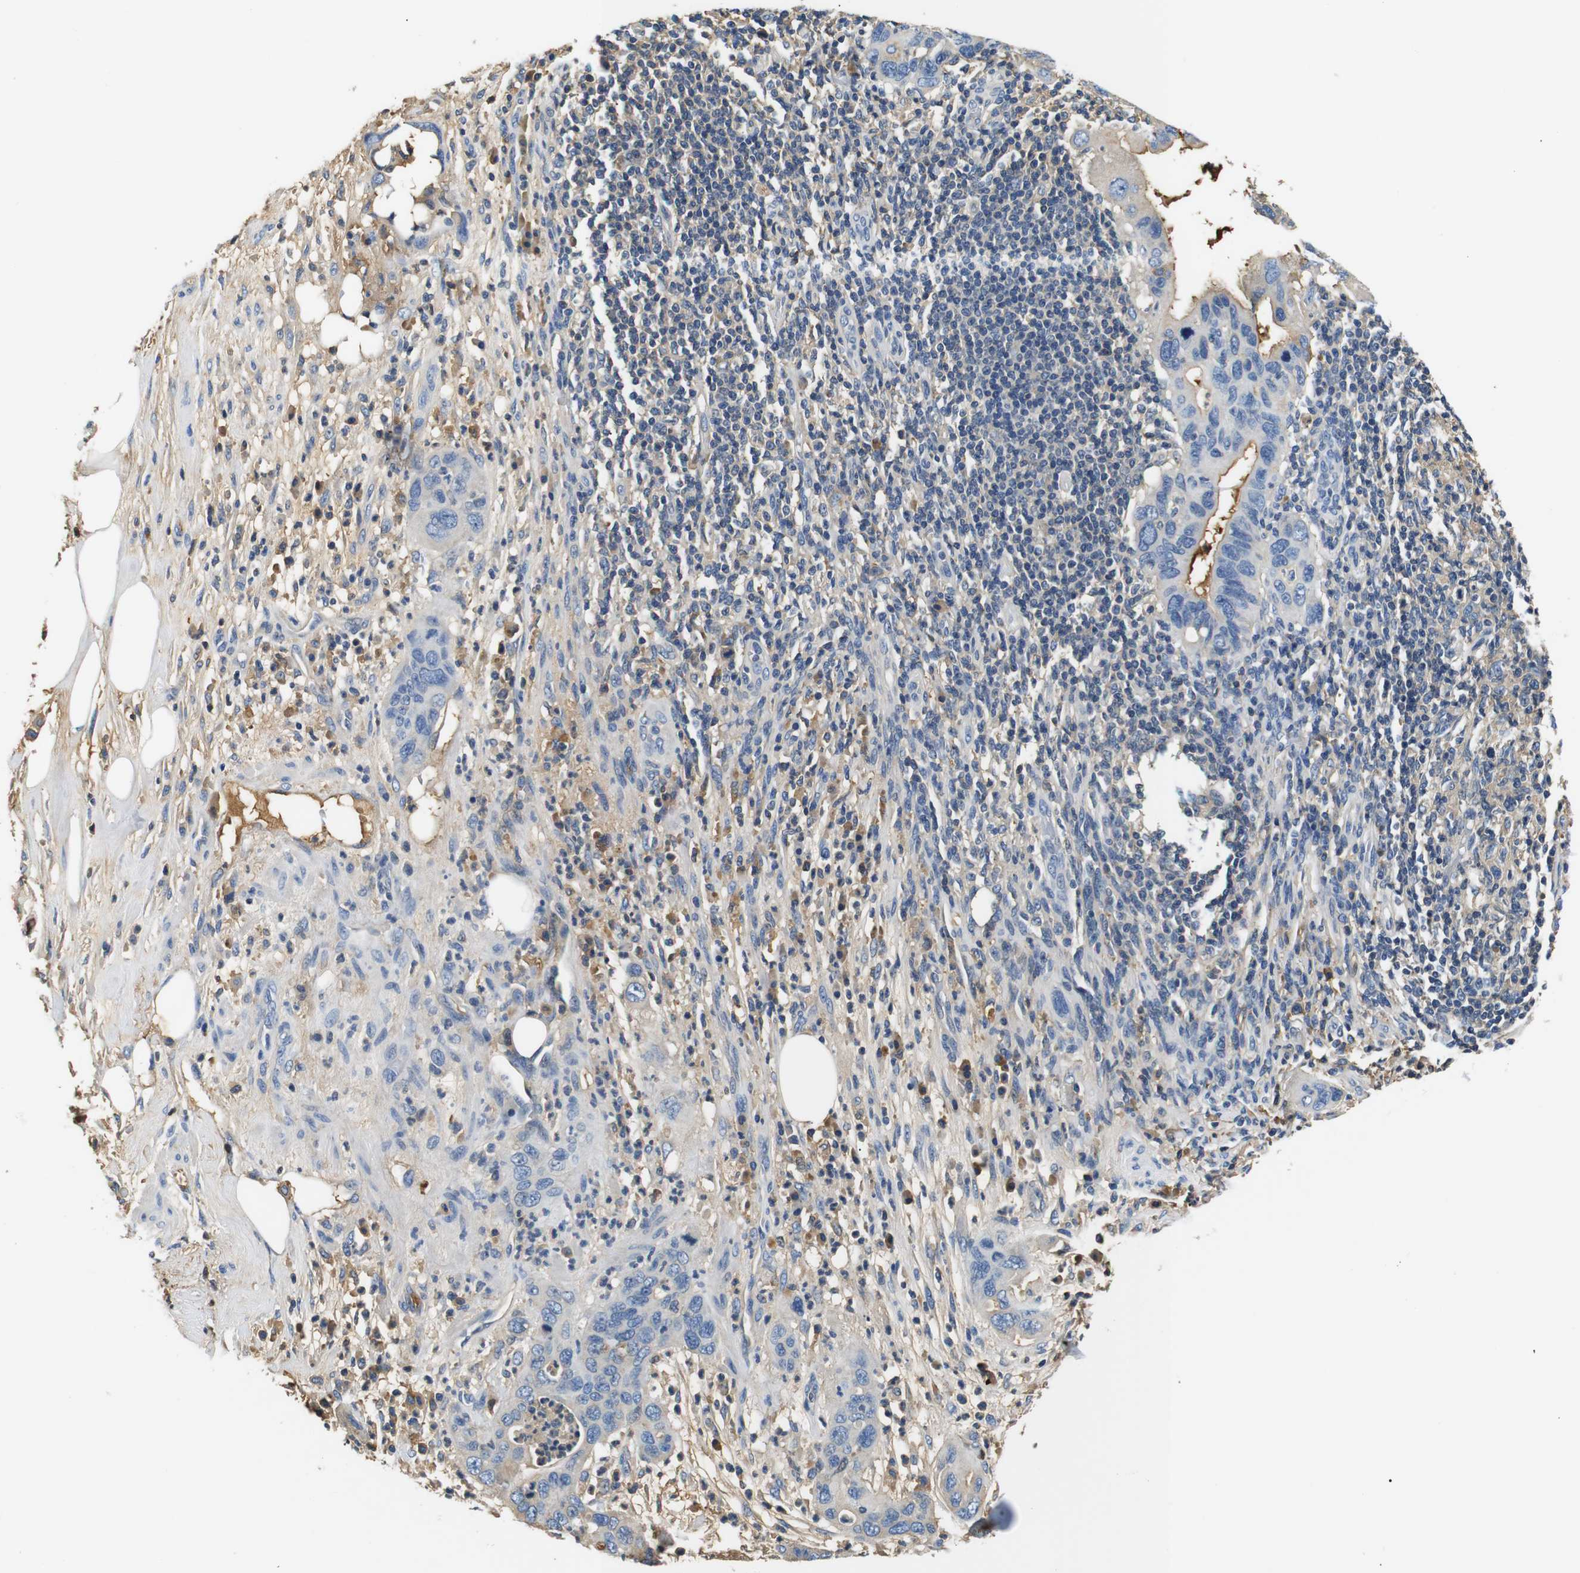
{"staining": {"intensity": "negative", "quantity": "none", "location": "none"}, "tissue": "pancreatic cancer", "cell_type": "Tumor cells", "image_type": "cancer", "snomed": [{"axis": "morphology", "description": "Adenocarcinoma, NOS"}, {"axis": "topography", "description": "Pancreas"}], "caption": "This is an immunohistochemistry (IHC) histopathology image of pancreatic cancer. There is no positivity in tumor cells.", "gene": "LHCGR", "patient": {"sex": "female", "age": 71}}